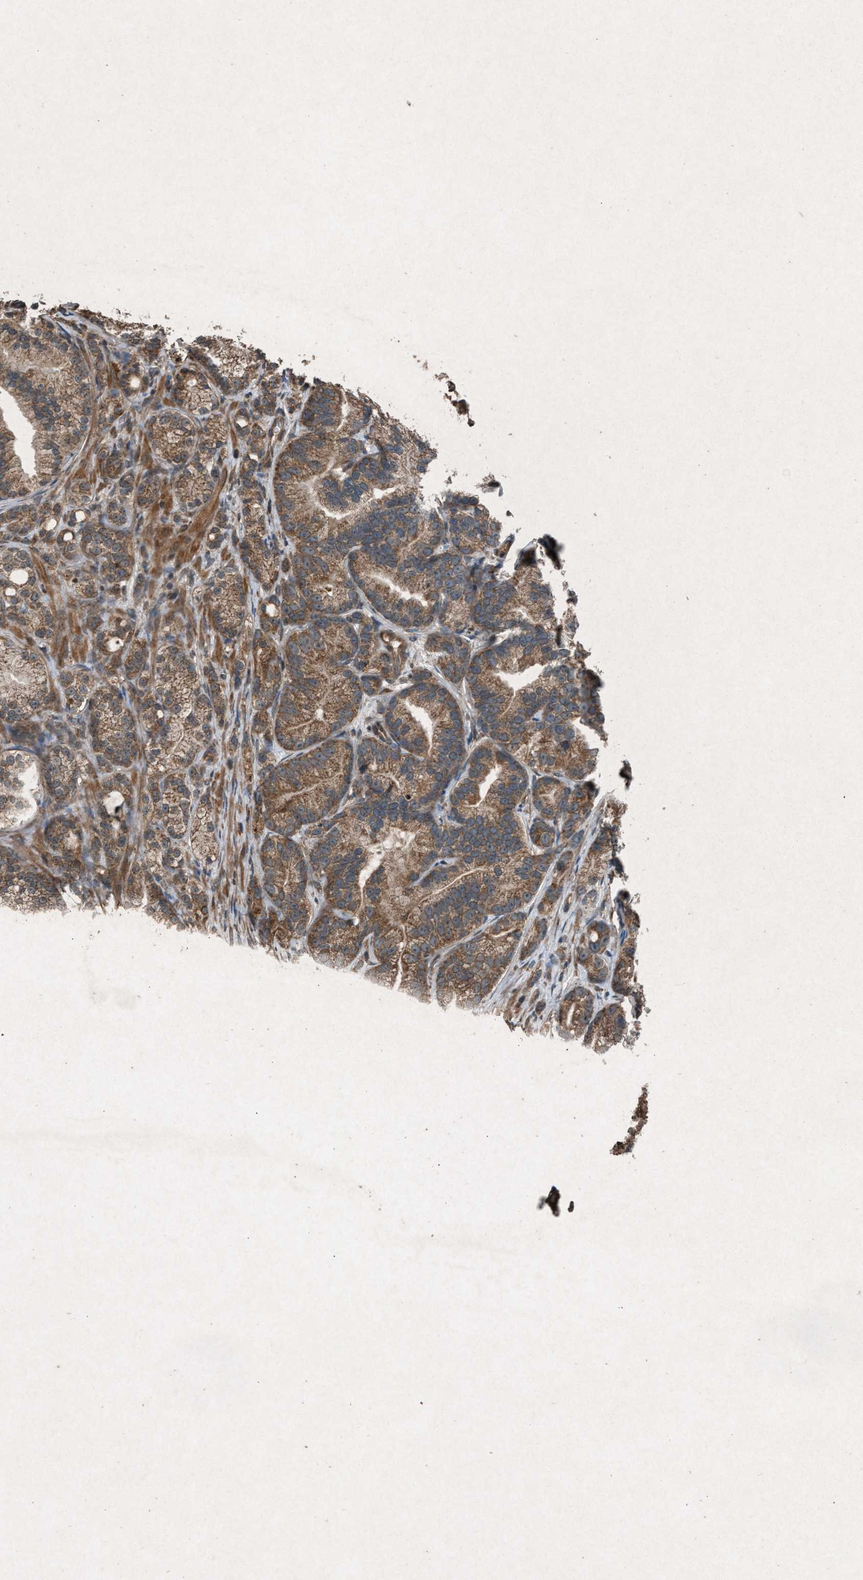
{"staining": {"intensity": "moderate", "quantity": ">75%", "location": "cytoplasmic/membranous"}, "tissue": "prostate cancer", "cell_type": "Tumor cells", "image_type": "cancer", "snomed": [{"axis": "morphology", "description": "Adenocarcinoma, Low grade"}, {"axis": "topography", "description": "Prostate"}], "caption": "A photomicrograph of human prostate cancer (low-grade adenocarcinoma) stained for a protein exhibits moderate cytoplasmic/membranous brown staining in tumor cells. (brown staining indicates protein expression, while blue staining denotes nuclei).", "gene": "CALR", "patient": {"sex": "male", "age": 89}}